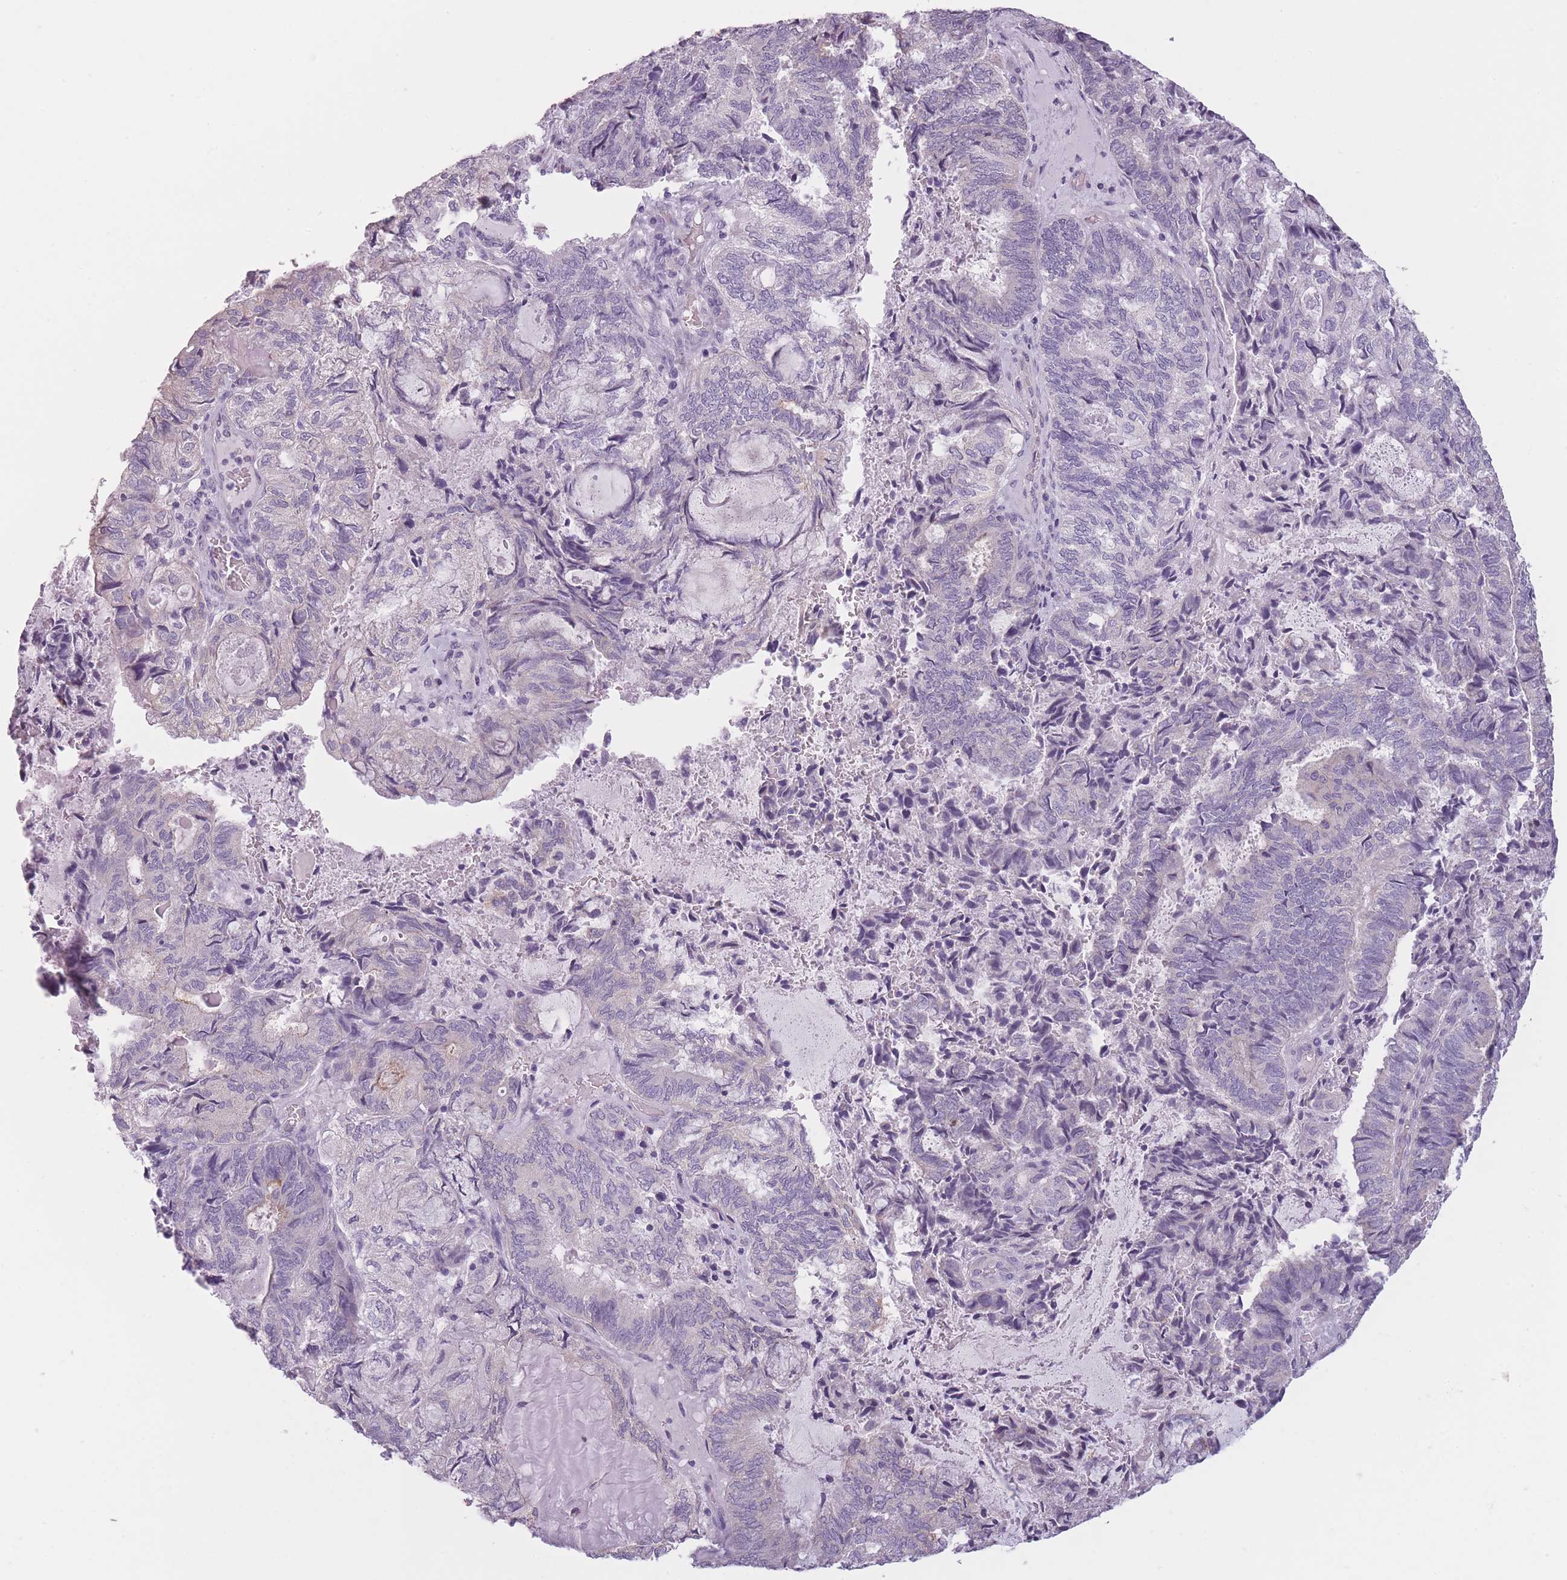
{"staining": {"intensity": "negative", "quantity": "none", "location": "none"}, "tissue": "endometrial cancer", "cell_type": "Tumor cells", "image_type": "cancer", "snomed": [{"axis": "morphology", "description": "Adenocarcinoma, NOS"}, {"axis": "topography", "description": "Endometrium"}], "caption": "The micrograph exhibits no staining of tumor cells in endometrial cancer.", "gene": "TMEM236", "patient": {"sex": "female", "age": 80}}